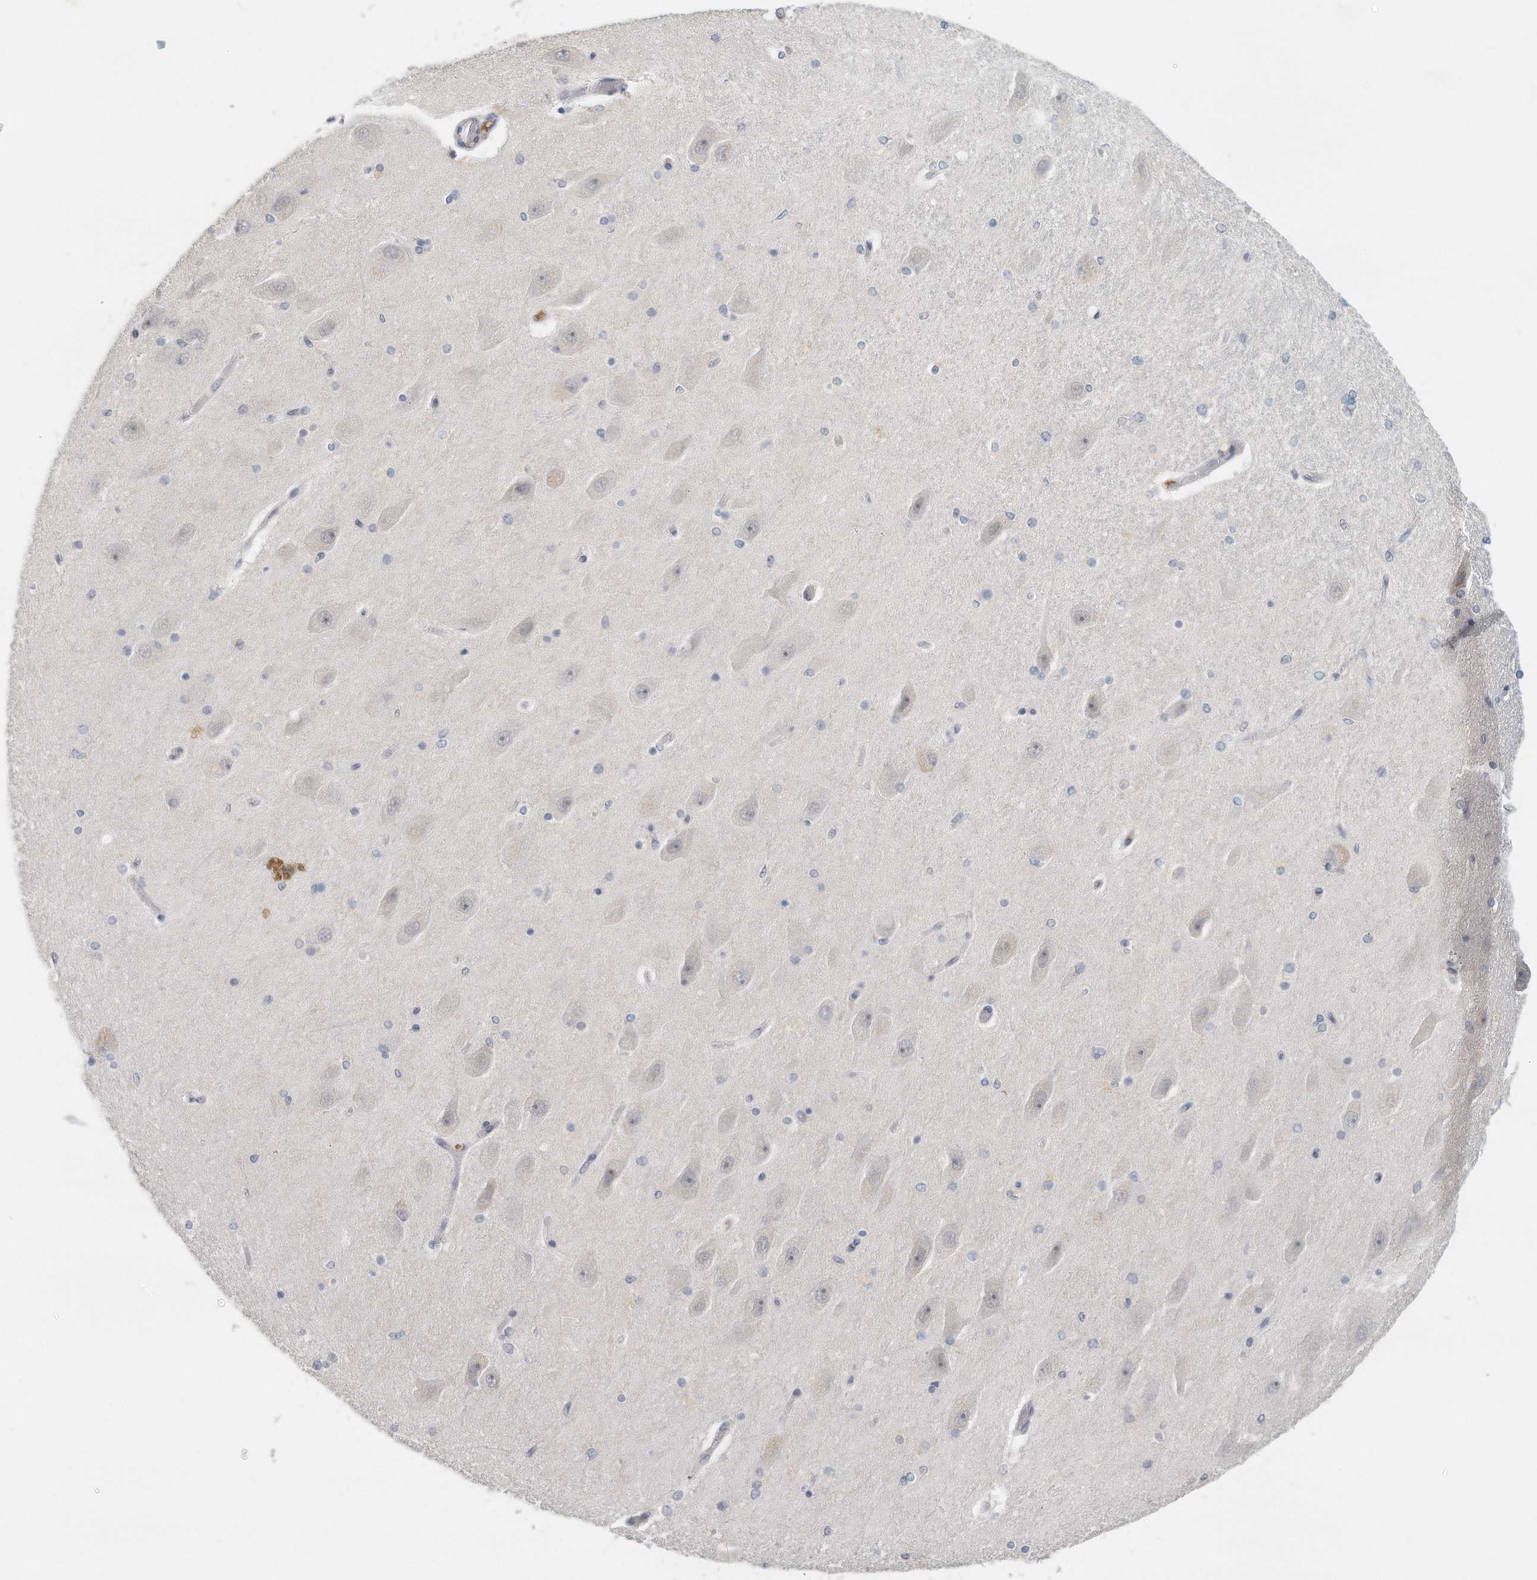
{"staining": {"intensity": "negative", "quantity": "none", "location": "none"}, "tissue": "hippocampus", "cell_type": "Glial cells", "image_type": "normal", "snomed": [{"axis": "morphology", "description": "Normal tissue, NOS"}, {"axis": "topography", "description": "Hippocampus"}], "caption": "A high-resolution image shows immunohistochemistry staining of unremarkable hippocampus, which exhibits no significant staining in glial cells.", "gene": "DDX43", "patient": {"sex": "female", "age": 54}}